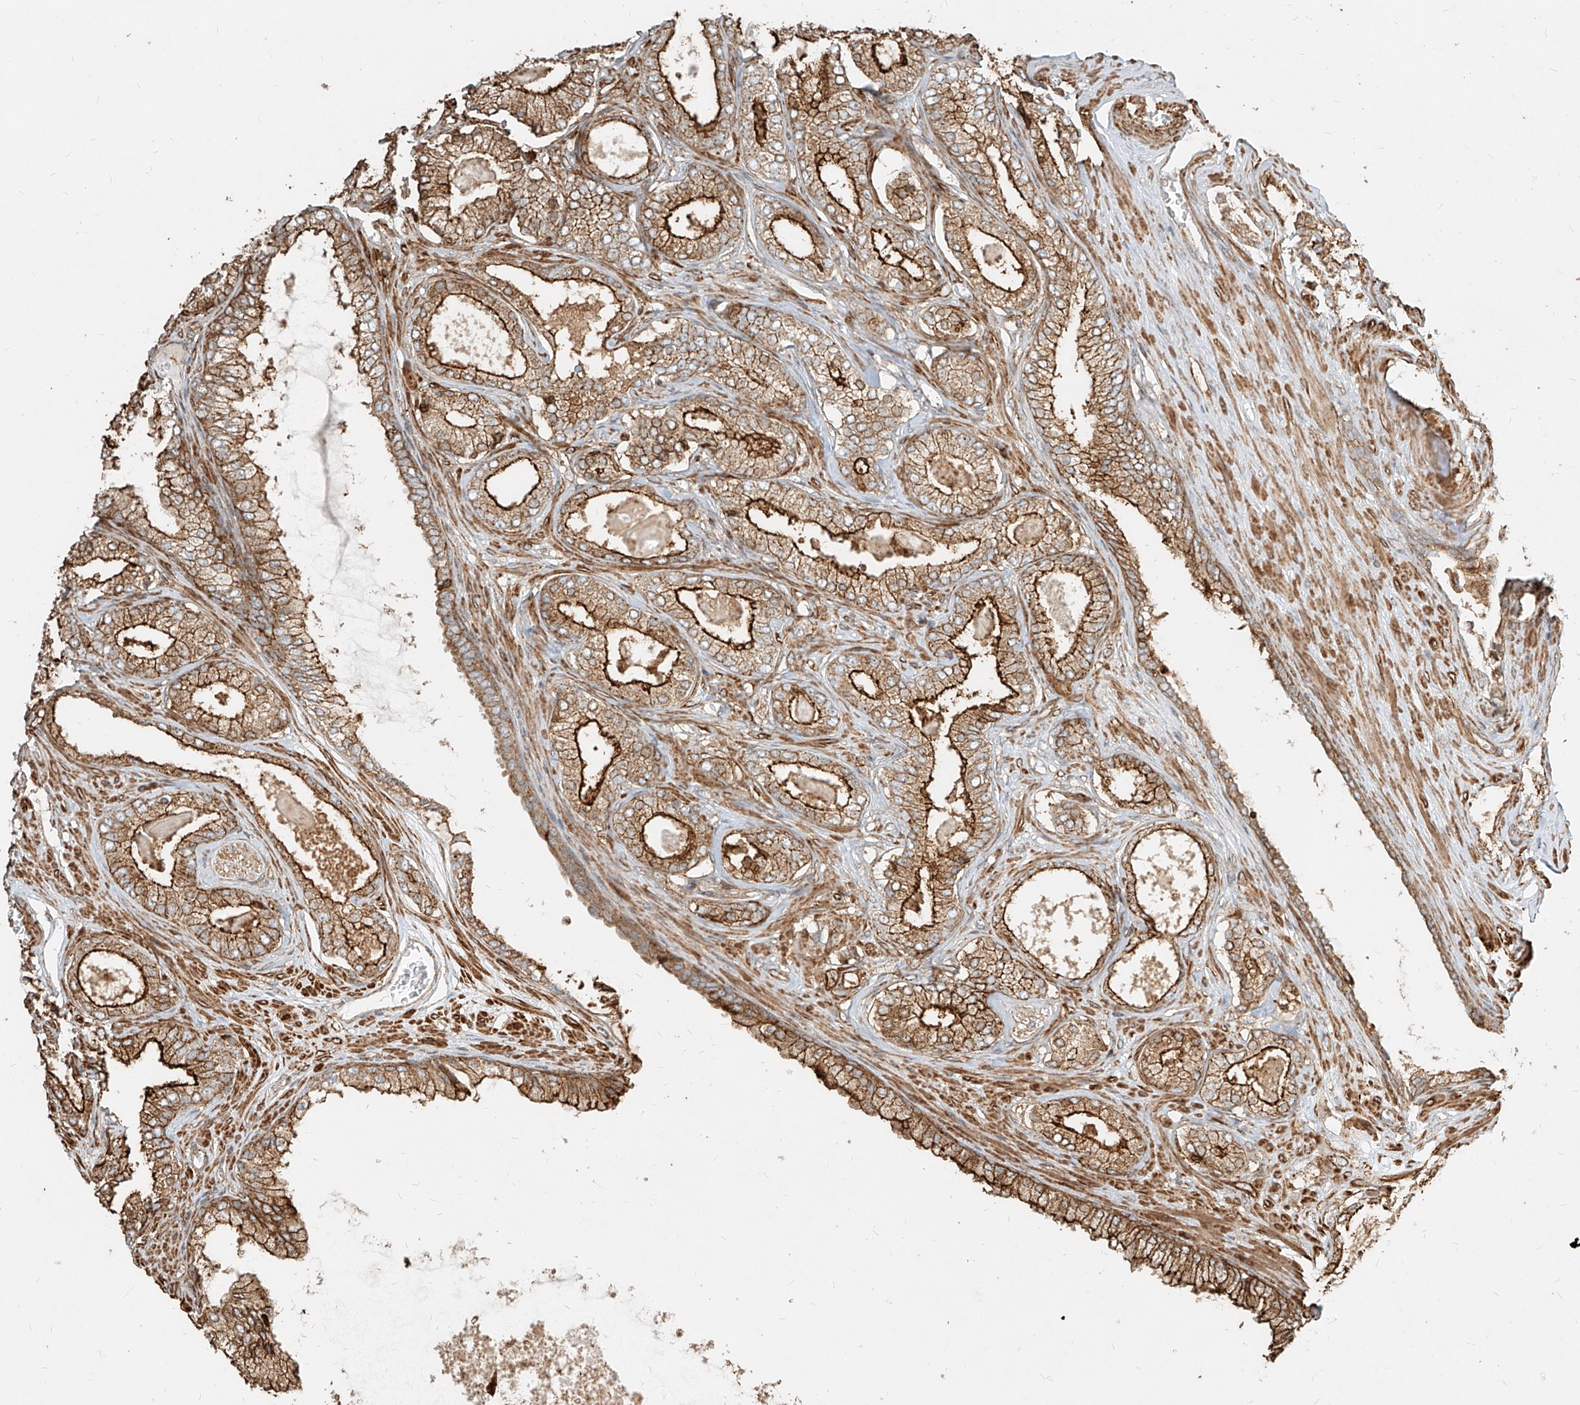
{"staining": {"intensity": "strong", "quantity": ">75%", "location": "cytoplasmic/membranous"}, "tissue": "prostate cancer", "cell_type": "Tumor cells", "image_type": "cancer", "snomed": [{"axis": "morphology", "description": "Adenocarcinoma, Low grade"}, {"axis": "topography", "description": "Prostate"}], "caption": "Protein expression analysis of human prostate cancer (low-grade adenocarcinoma) reveals strong cytoplasmic/membranous expression in about >75% of tumor cells.", "gene": "MTX2", "patient": {"sex": "male", "age": 70}}